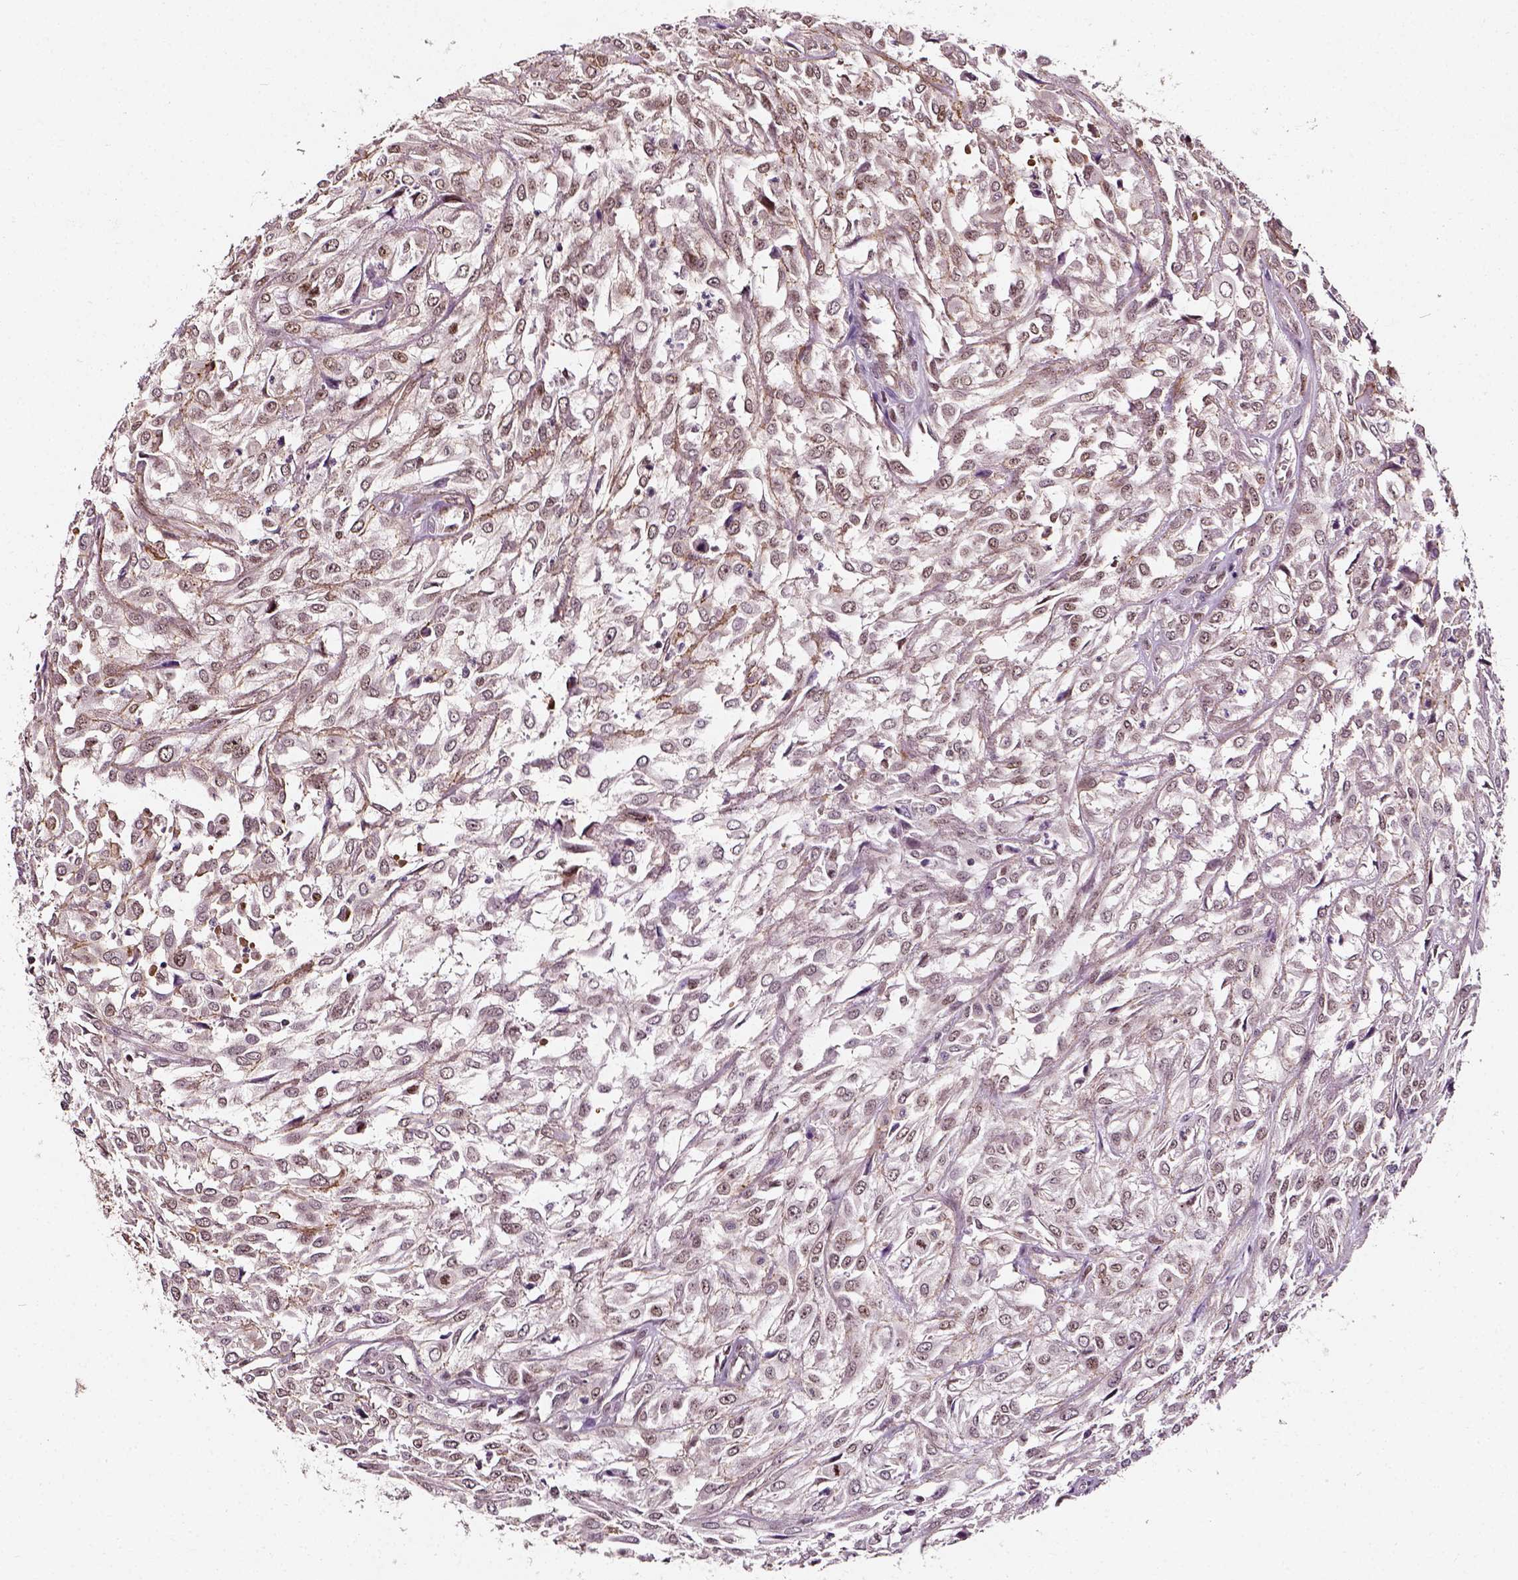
{"staining": {"intensity": "moderate", "quantity": "25%-75%", "location": "nuclear"}, "tissue": "urothelial cancer", "cell_type": "Tumor cells", "image_type": "cancer", "snomed": [{"axis": "morphology", "description": "Urothelial carcinoma, High grade"}, {"axis": "topography", "description": "Urinary bladder"}], "caption": "The photomicrograph reveals immunohistochemical staining of urothelial cancer. There is moderate nuclear staining is appreciated in approximately 25%-75% of tumor cells.", "gene": "NACC1", "patient": {"sex": "male", "age": 67}}